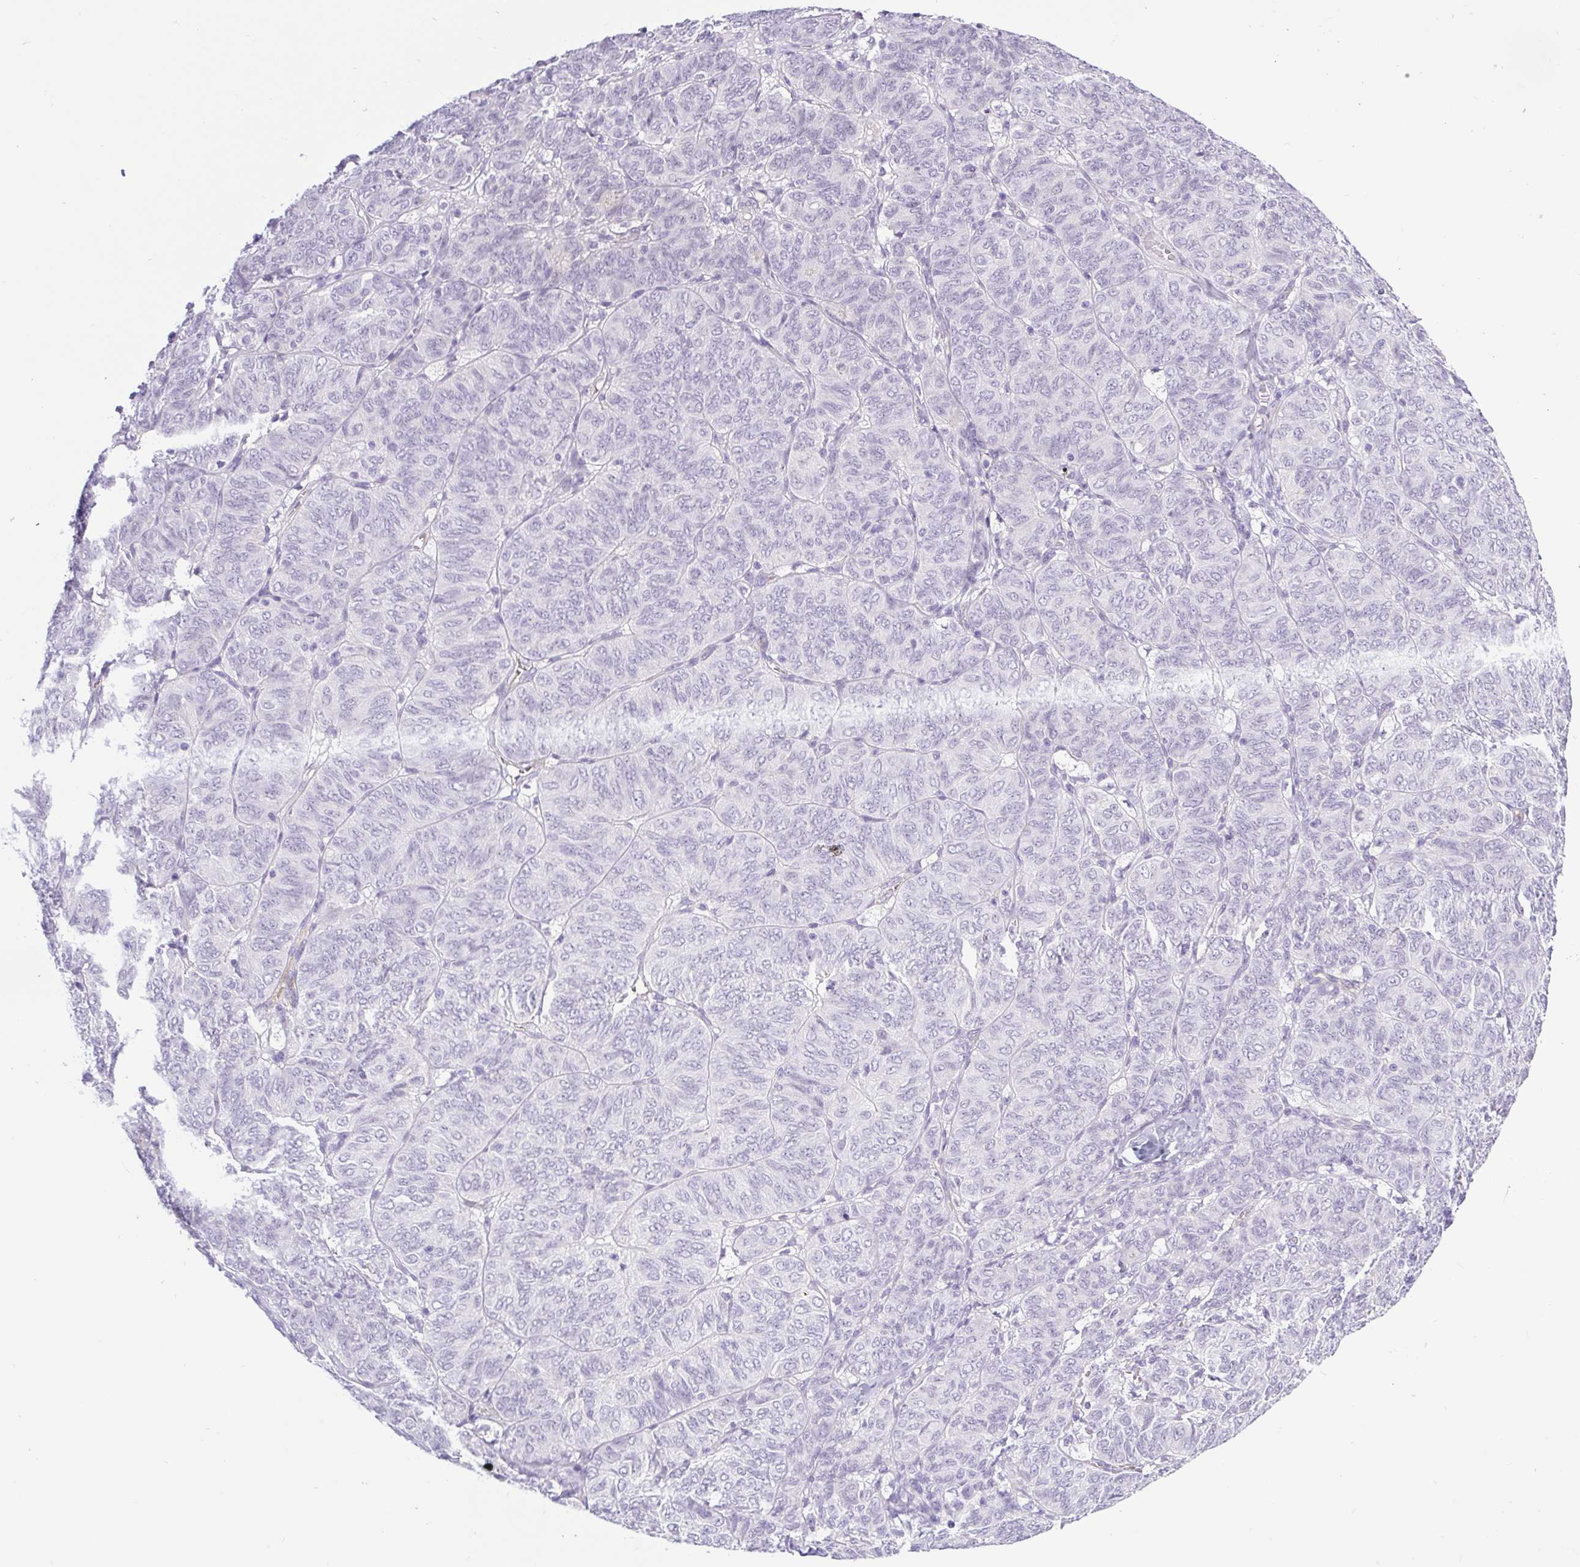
{"staining": {"intensity": "negative", "quantity": "none", "location": "none"}, "tissue": "ovarian cancer", "cell_type": "Tumor cells", "image_type": "cancer", "snomed": [{"axis": "morphology", "description": "Carcinoma, endometroid"}, {"axis": "topography", "description": "Ovary"}], "caption": "Endometroid carcinoma (ovarian) was stained to show a protein in brown. There is no significant staining in tumor cells.", "gene": "BCAS1", "patient": {"sex": "female", "age": 80}}